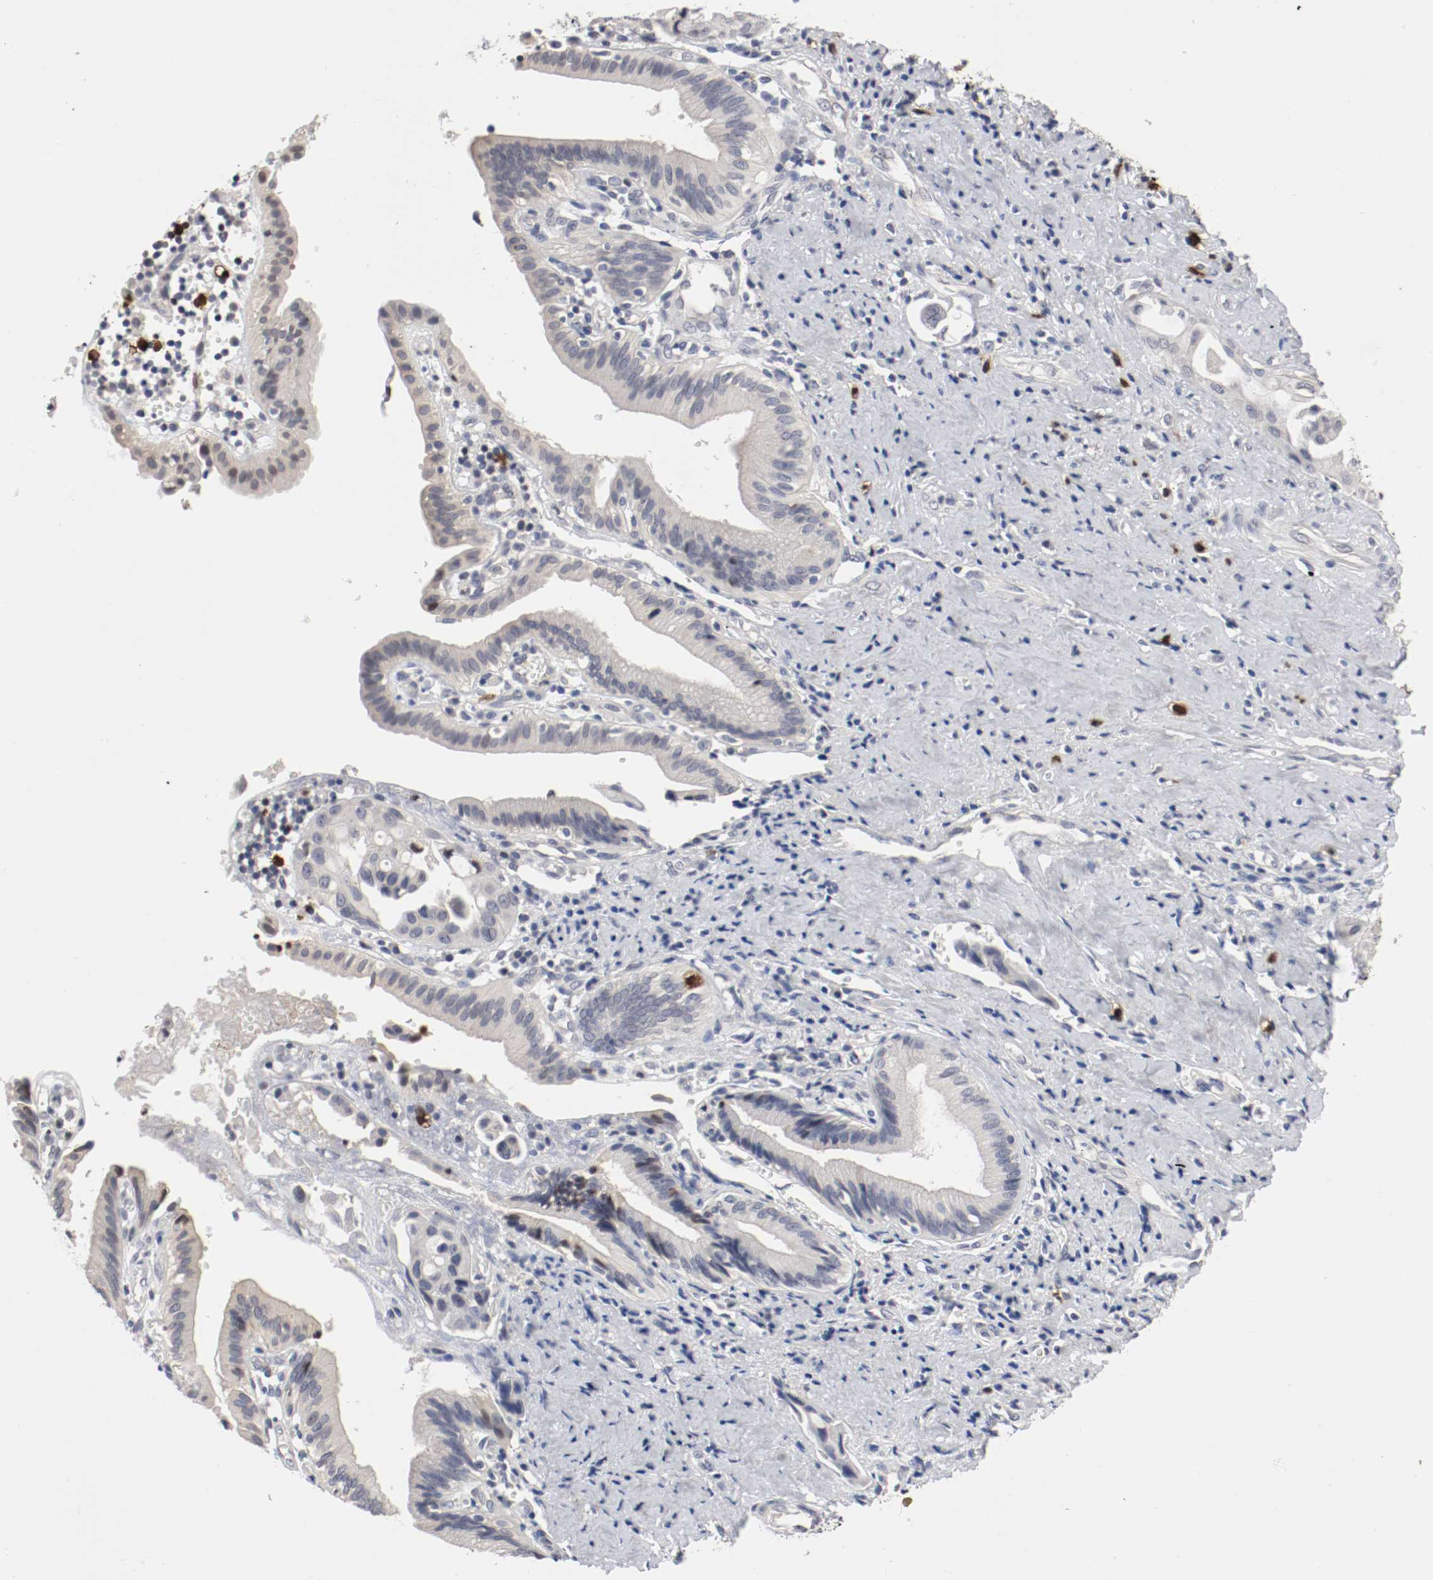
{"staining": {"intensity": "negative", "quantity": "none", "location": "none"}, "tissue": "pancreatic cancer", "cell_type": "Tumor cells", "image_type": "cancer", "snomed": [{"axis": "morphology", "description": "Adenocarcinoma, NOS"}, {"axis": "topography", "description": "Pancreas"}], "caption": "Human pancreatic cancer stained for a protein using immunohistochemistry (IHC) reveals no expression in tumor cells.", "gene": "CEBPE", "patient": {"sex": "female", "age": 60}}